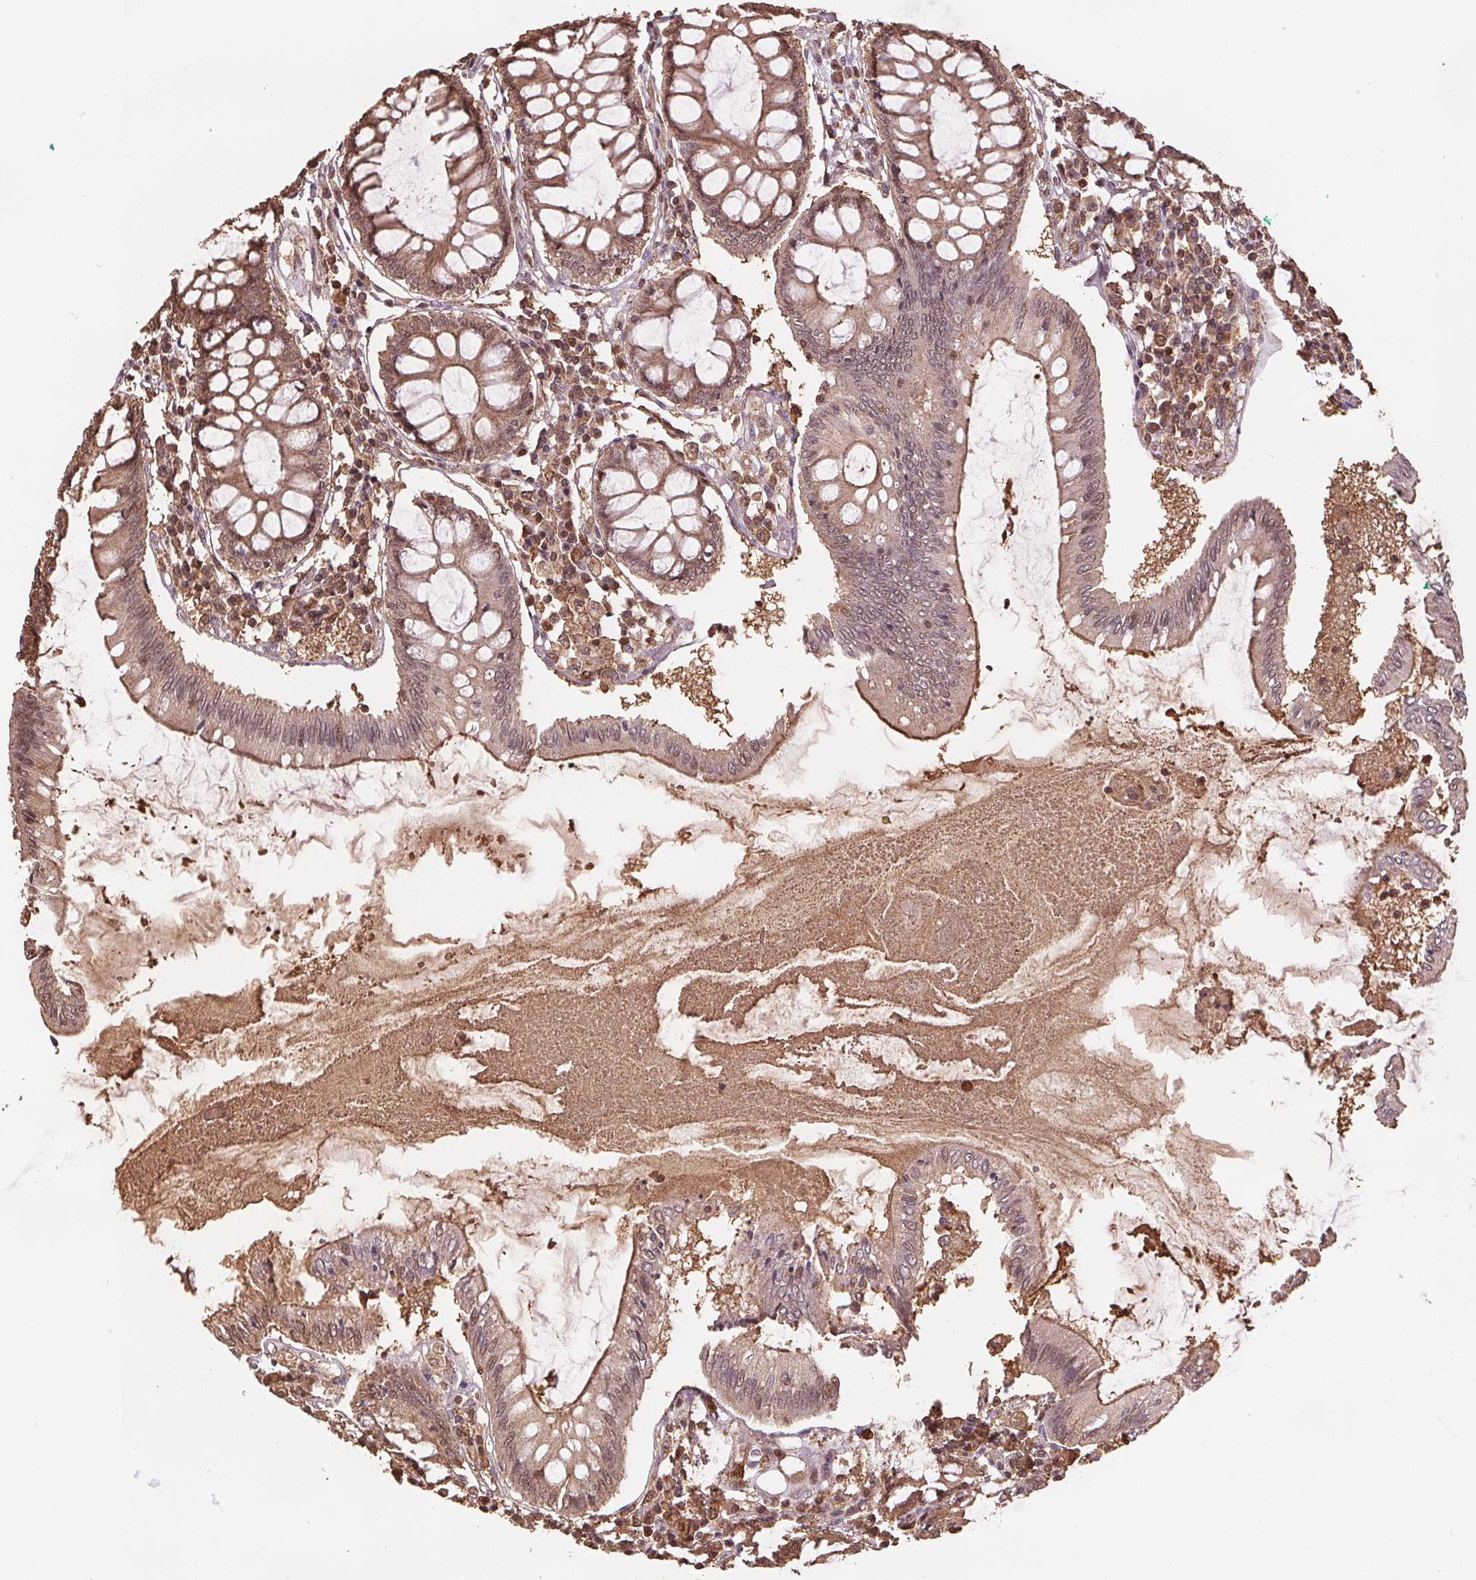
{"staining": {"intensity": "moderate", "quantity": ">75%", "location": "cytoplasmic/membranous,nuclear"}, "tissue": "colon", "cell_type": "Endothelial cells", "image_type": "normal", "snomed": [{"axis": "morphology", "description": "Normal tissue, NOS"}, {"axis": "morphology", "description": "Adenocarcinoma, NOS"}, {"axis": "topography", "description": "Colon"}], "caption": "An image of colon stained for a protein demonstrates moderate cytoplasmic/membranous,nuclear brown staining in endothelial cells. Using DAB (brown) and hematoxylin (blue) stains, captured at high magnification using brightfield microscopy.", "gene": "ENO1", "patient": {"sex": "male", "age": 83}}